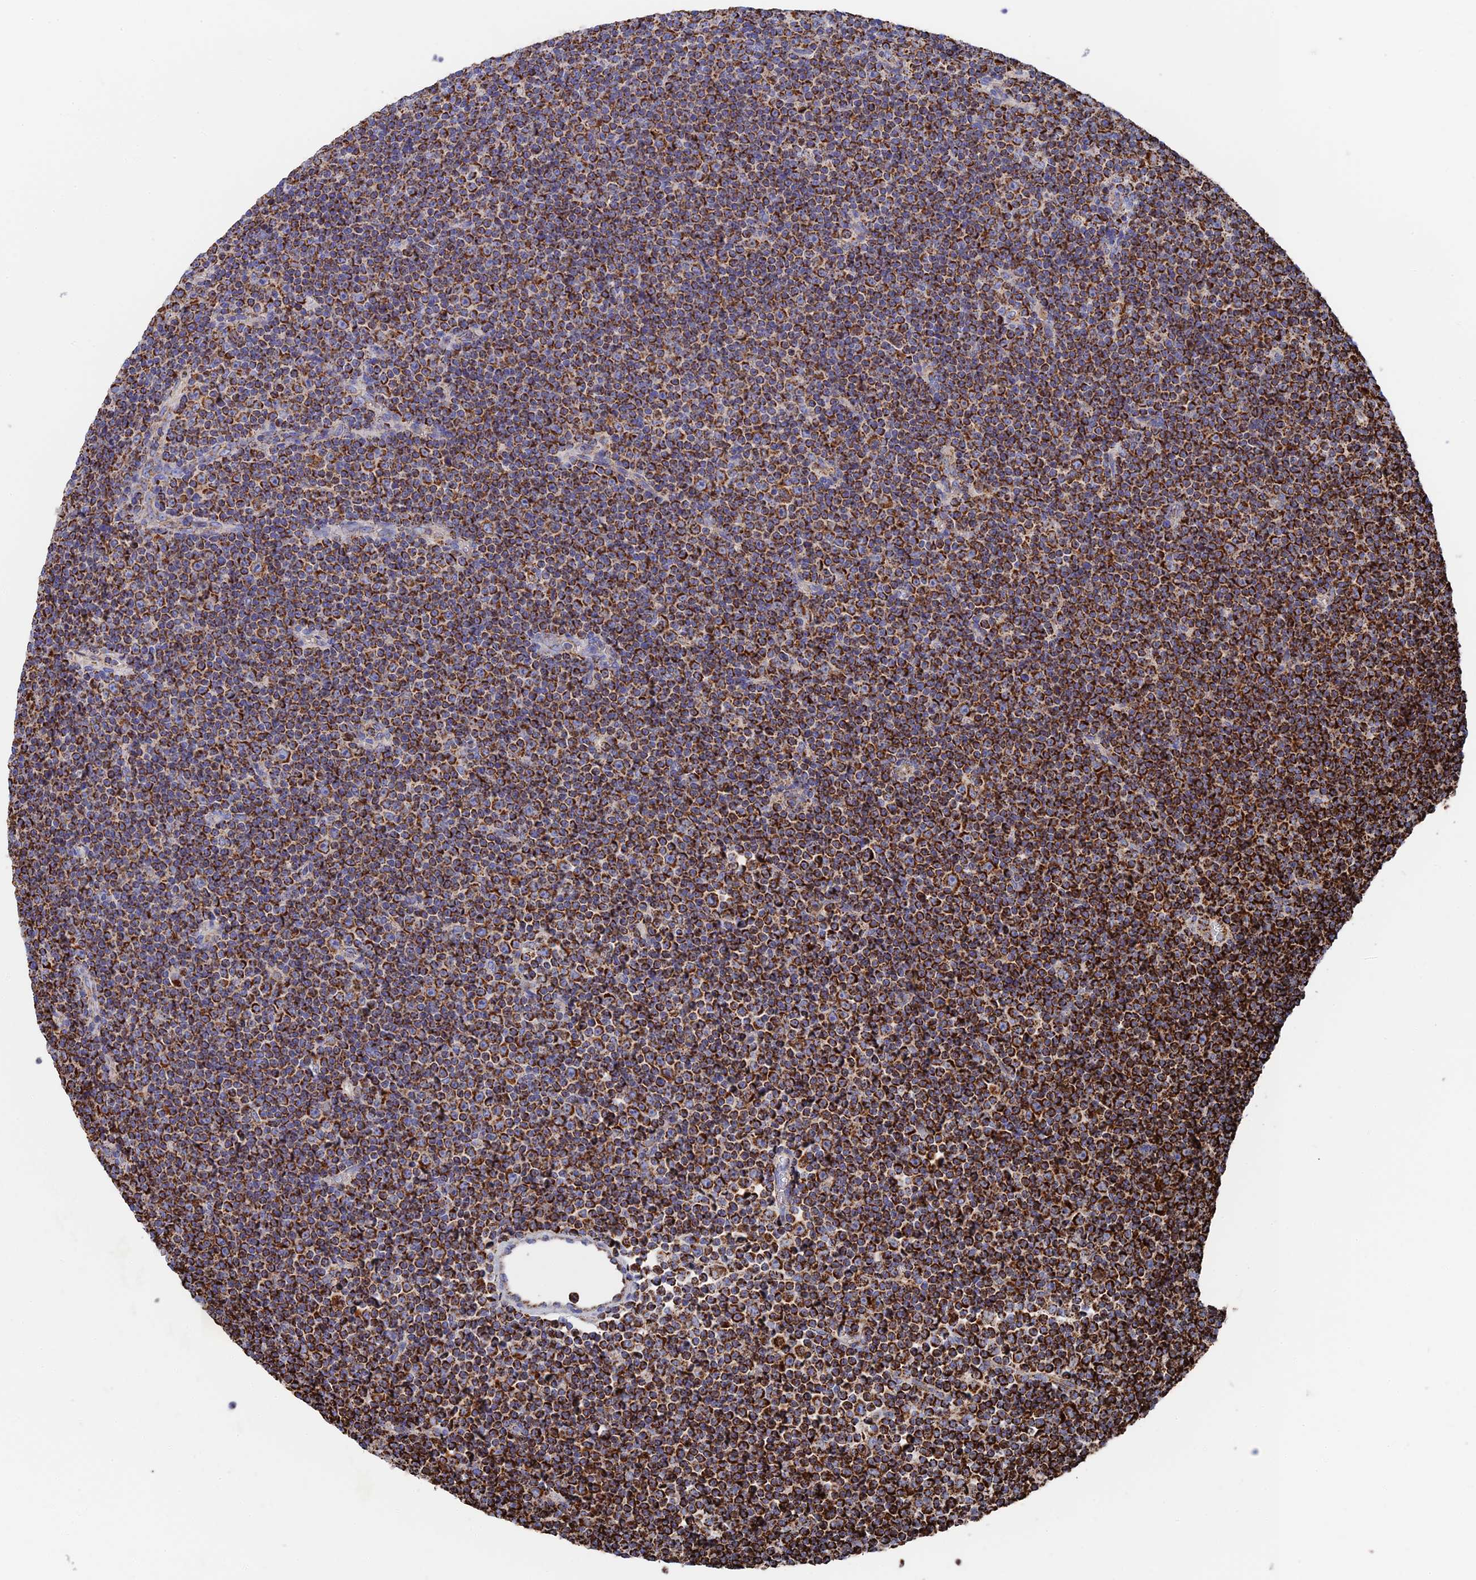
{"staining": {"intensity": "strong", "quantity": ">75%", "location": "cytoplasmic/membranous"}, "tissue": "lymphoma", "cell_type": "Tumor cells", "image_type": "cancer", "snomed": [{"axis": "morphology", "description": "Malignant lymphoma, non-Hodgkin's type, Low grade"}, {"axis": "topography", "description": "Lymph node"}], "caption": "Malignant lymphoma, non-Hodgkin's type (low-grade) was stained to show a protein in brown. There is high levels of strong cytoplasmic/membranous expression in about >75% of tumor cells.", "gene": "HAUS8", "patient": {"sex": "female", "age": 67}}